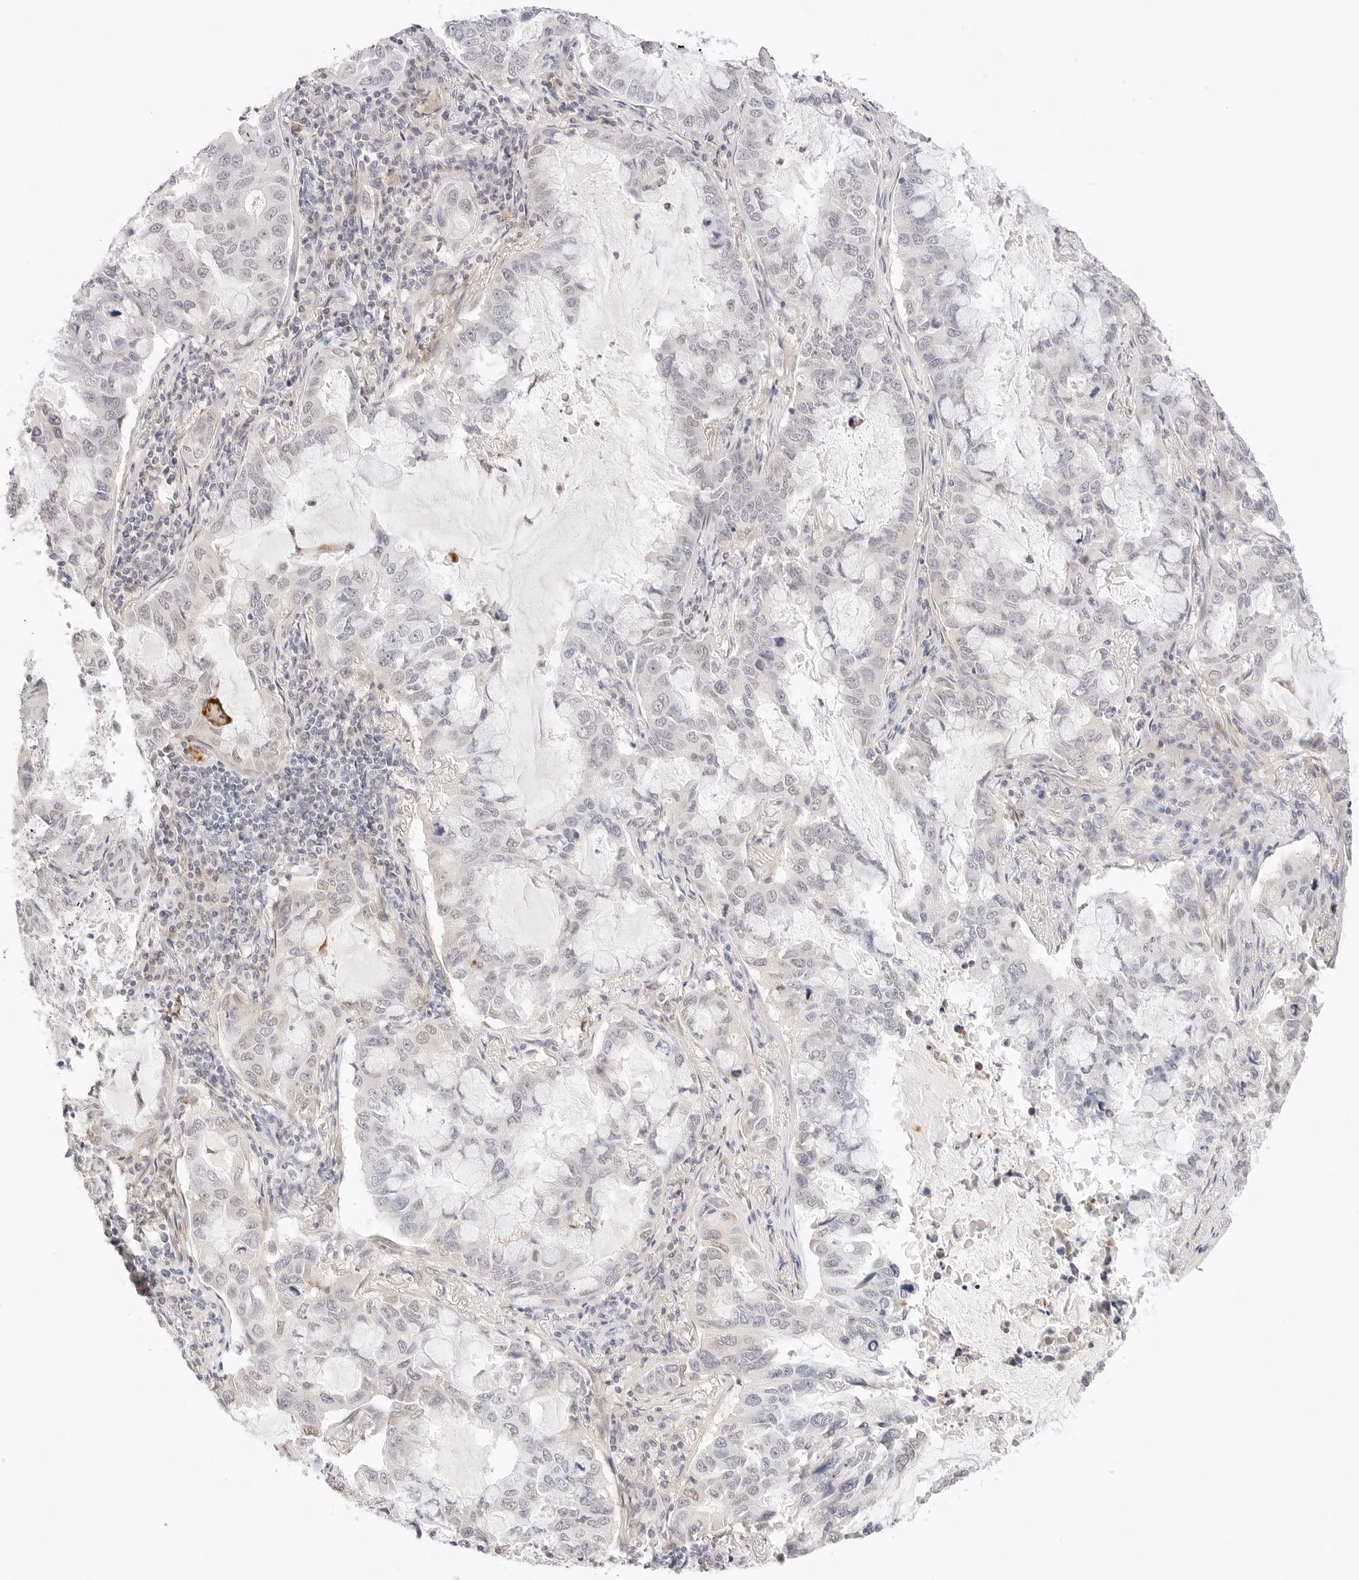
{"staining": {"intensity": "negative", "quantity": "none", "location": "none"}, "tissue": "lung cancer", "cell_type": "Tumor cells", "image_type": "cancer", "snomed": [{"axis": "morphology", "description": "Adenocarcinoma, NOS"}, {"axis": "topography", "description": "Lung"}], "caption": "The histopathology image exhibits no significant positivity in tumor cells of adenocarcinoma (lung).", "gene": "XKR4", "patient": {"sex": "male", "age": 64}}